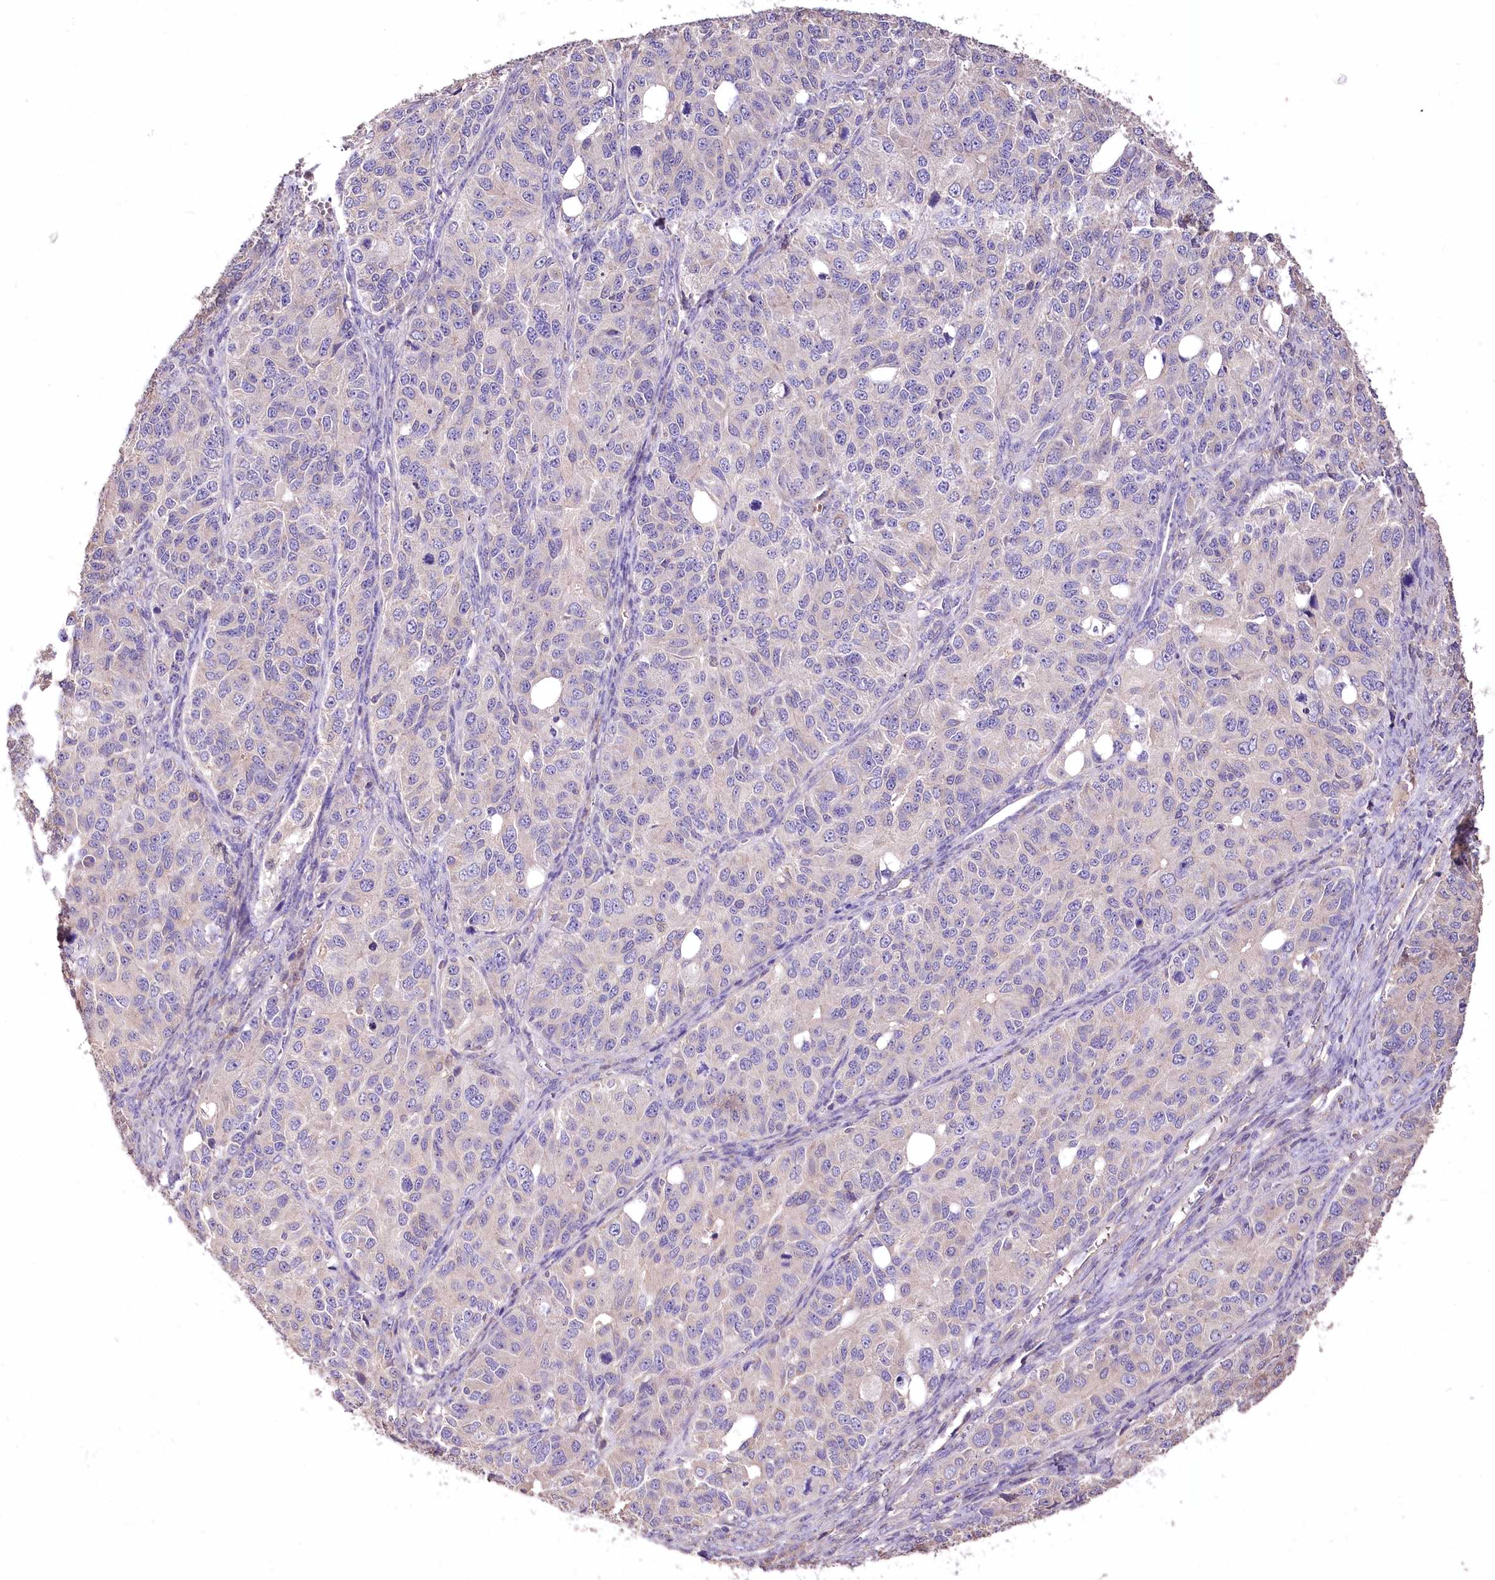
{"staining": {"intensity": "negative", "quantity": "none", "location": "none"}, "tissue": "ovarian cancer", "cell_type": "Tumor cells", "image_type": "cancer", "snomed": [{"axis": "morphology", "description": "Carcinoma, endometroid"}, {"axis": "topography", "description": "Ovary"}], "caption": "Immunohistochemistry (IHC) micrograph of neoplastic tissue: human ovarian endometroid carcinoma stained with DAB (3,3'-diaminobenzidine) exhibits no significant protein positivity in tumor cells.", "gene": "PCYOX1L", "patient": {"sex": "female", "age": 51}}